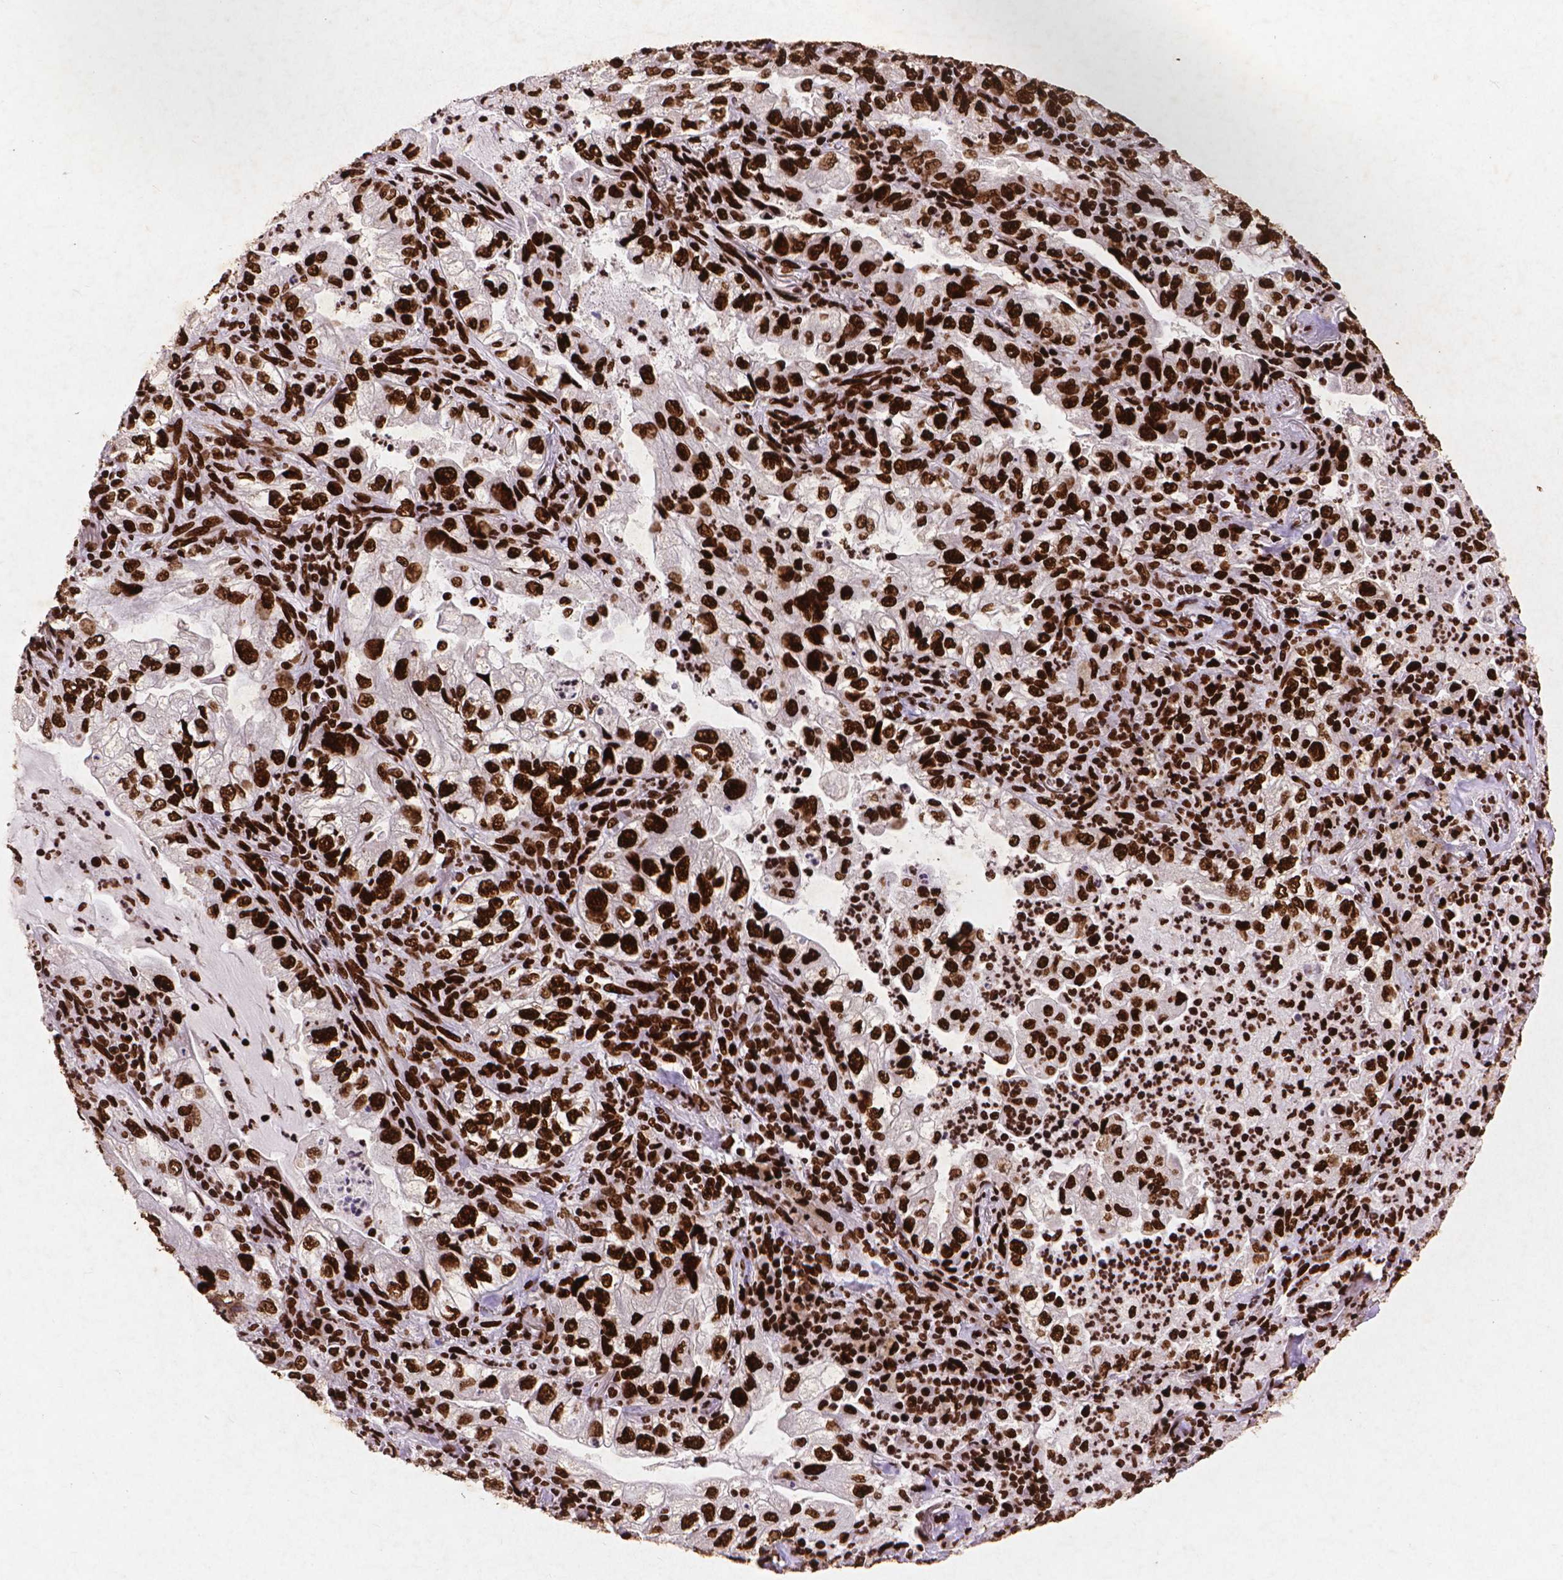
{"staining": {"intensity": "strong", "quantity": ">75%", "location": "nuclear"}, "tissue": "lung cancer", "cell_type": "Tumor cells", "image_type": "cancer", "snomed": [{"axis": "morphology", "description": "Adenocarcinoma, NOS"}, {"axis": "topography", "description": "Lung"}], "caption": "High-power microscopy captured an immunohistochemistry photomicrograph of lung cancer (adenocarcinoma), revealing strong nuclear staining in about >75% of tumor cells.", "gene": "CITED2", "patient": {"sex": "female", "age": 73}}